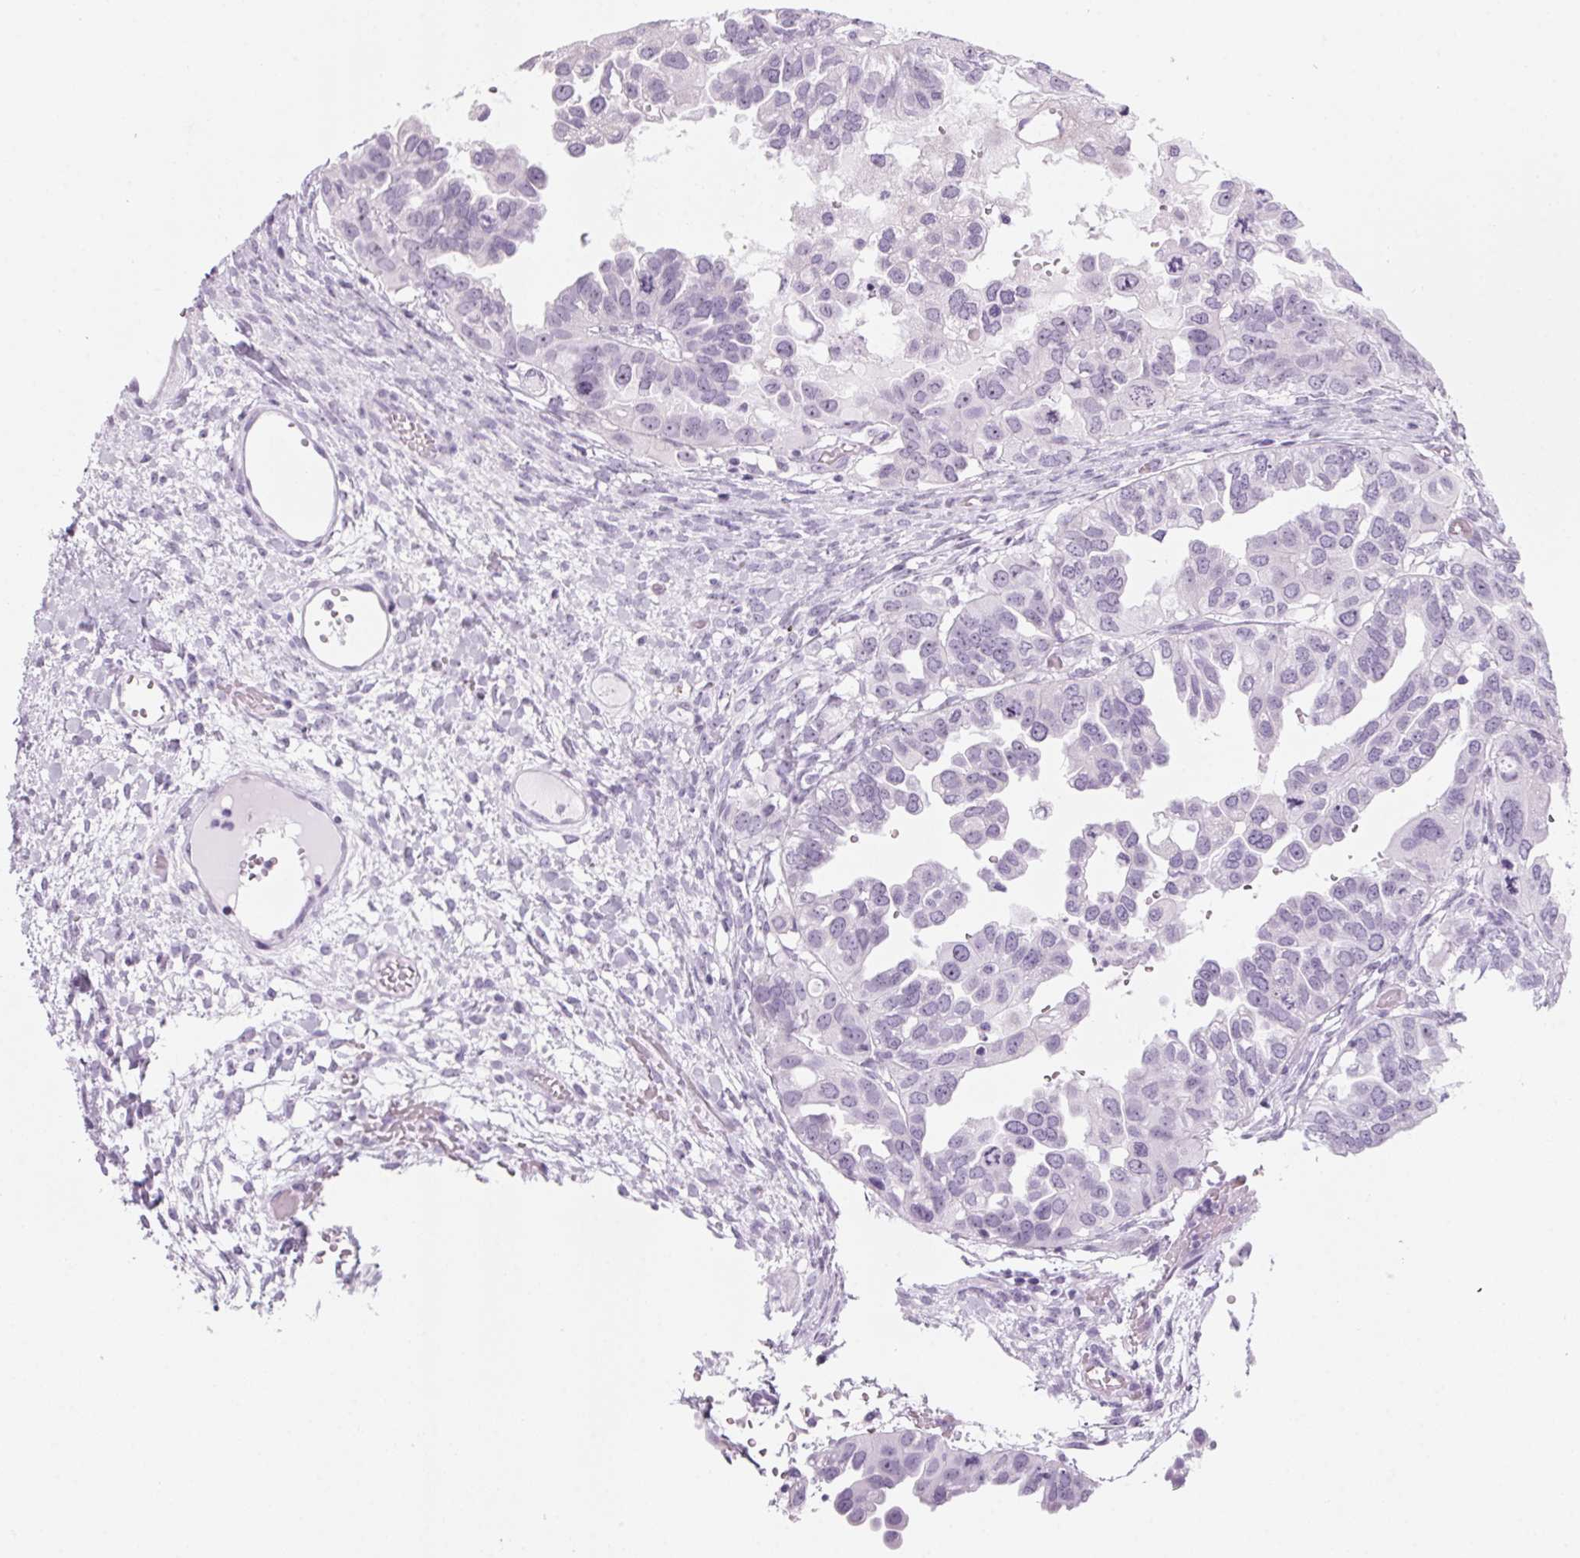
{"staining": {"intensity": "negative", "quantity": "none", "location": "none"}, "tissue": "ovarian cancer", "cell_type": "Tumor cells", "image_type": "cancer", "snomed": [{"axis": "morphology", "description": "Cystadenocarcinoma, serous, NOS"}, {"axis": "topography", "description": "Ovary"}], "caption": "Immunohistochemical staining of human serous cystadenocarcinoma (ovarian) reveals no significant positivity in tumor cells. The staining is performed using DAB (3,3'-diaminobenzidine) brown chromogen with nuclei counter-stained in using hematoxylin.", "gene": "DNTTIP2", "patient": {"sex": "female", "age": 53}}